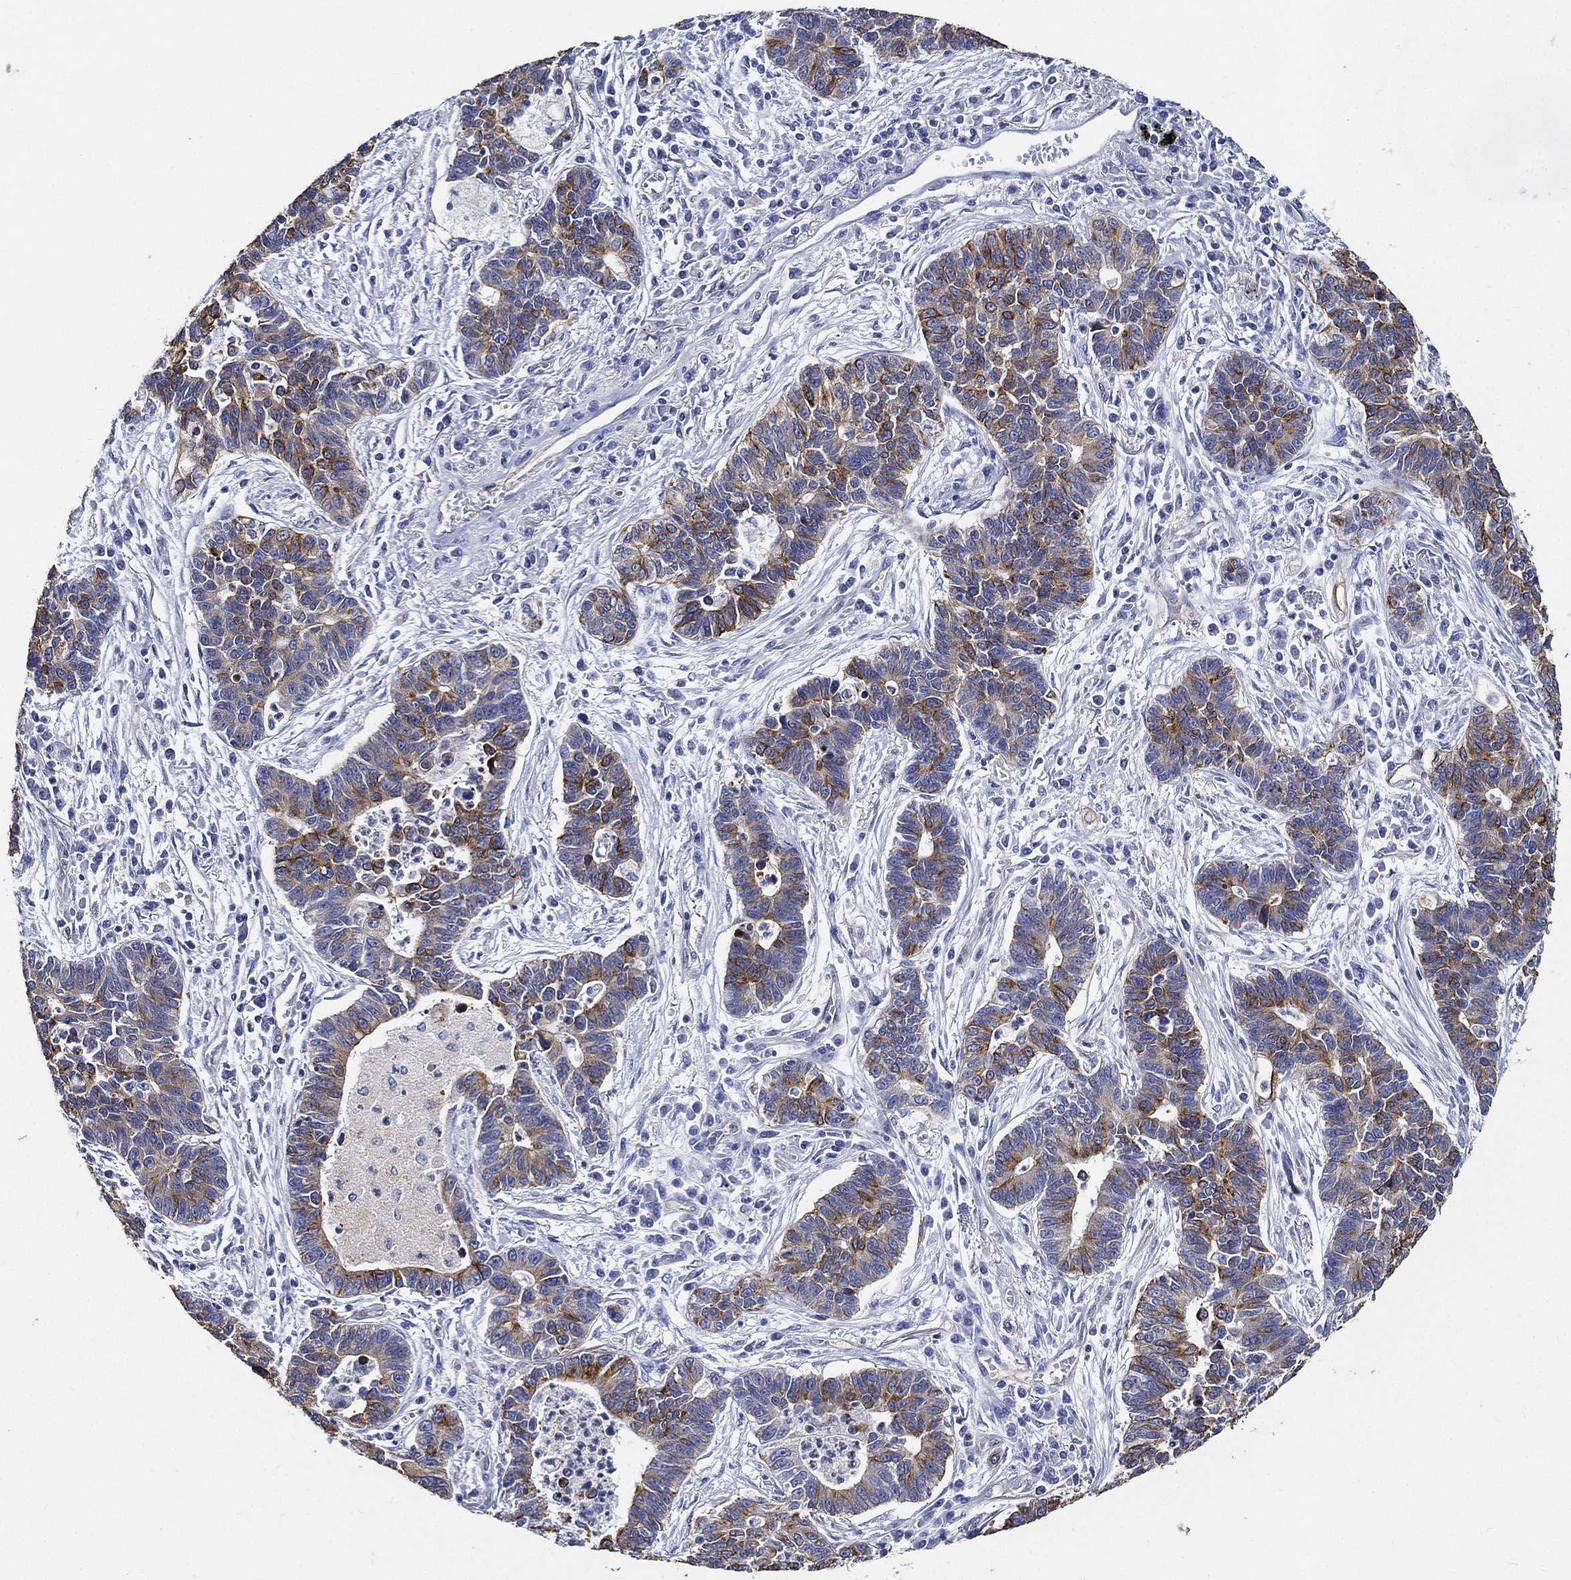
{"staining": {"intensity": "moderate", "quantity": "<25%", "location": "cytoplasmic/membranous"}, "tissue": "lung cancer", "cell_type": "Tumor cells", "image_type": "cancer", "snomed": [{"axis": "morphology", "description": "Adenocarcinoma, NOS"}, {"axis": "topography", "description": "Lung"}], "caption": "This micrograph demonstrates immunohistochemistry (IHC) staining of lung cancer, with low moderate cytoplasmic/membranous staining in about <25% of tumor cells.", "gene": "NEDD9", "patient": {"sex": "female", "age": 57}}